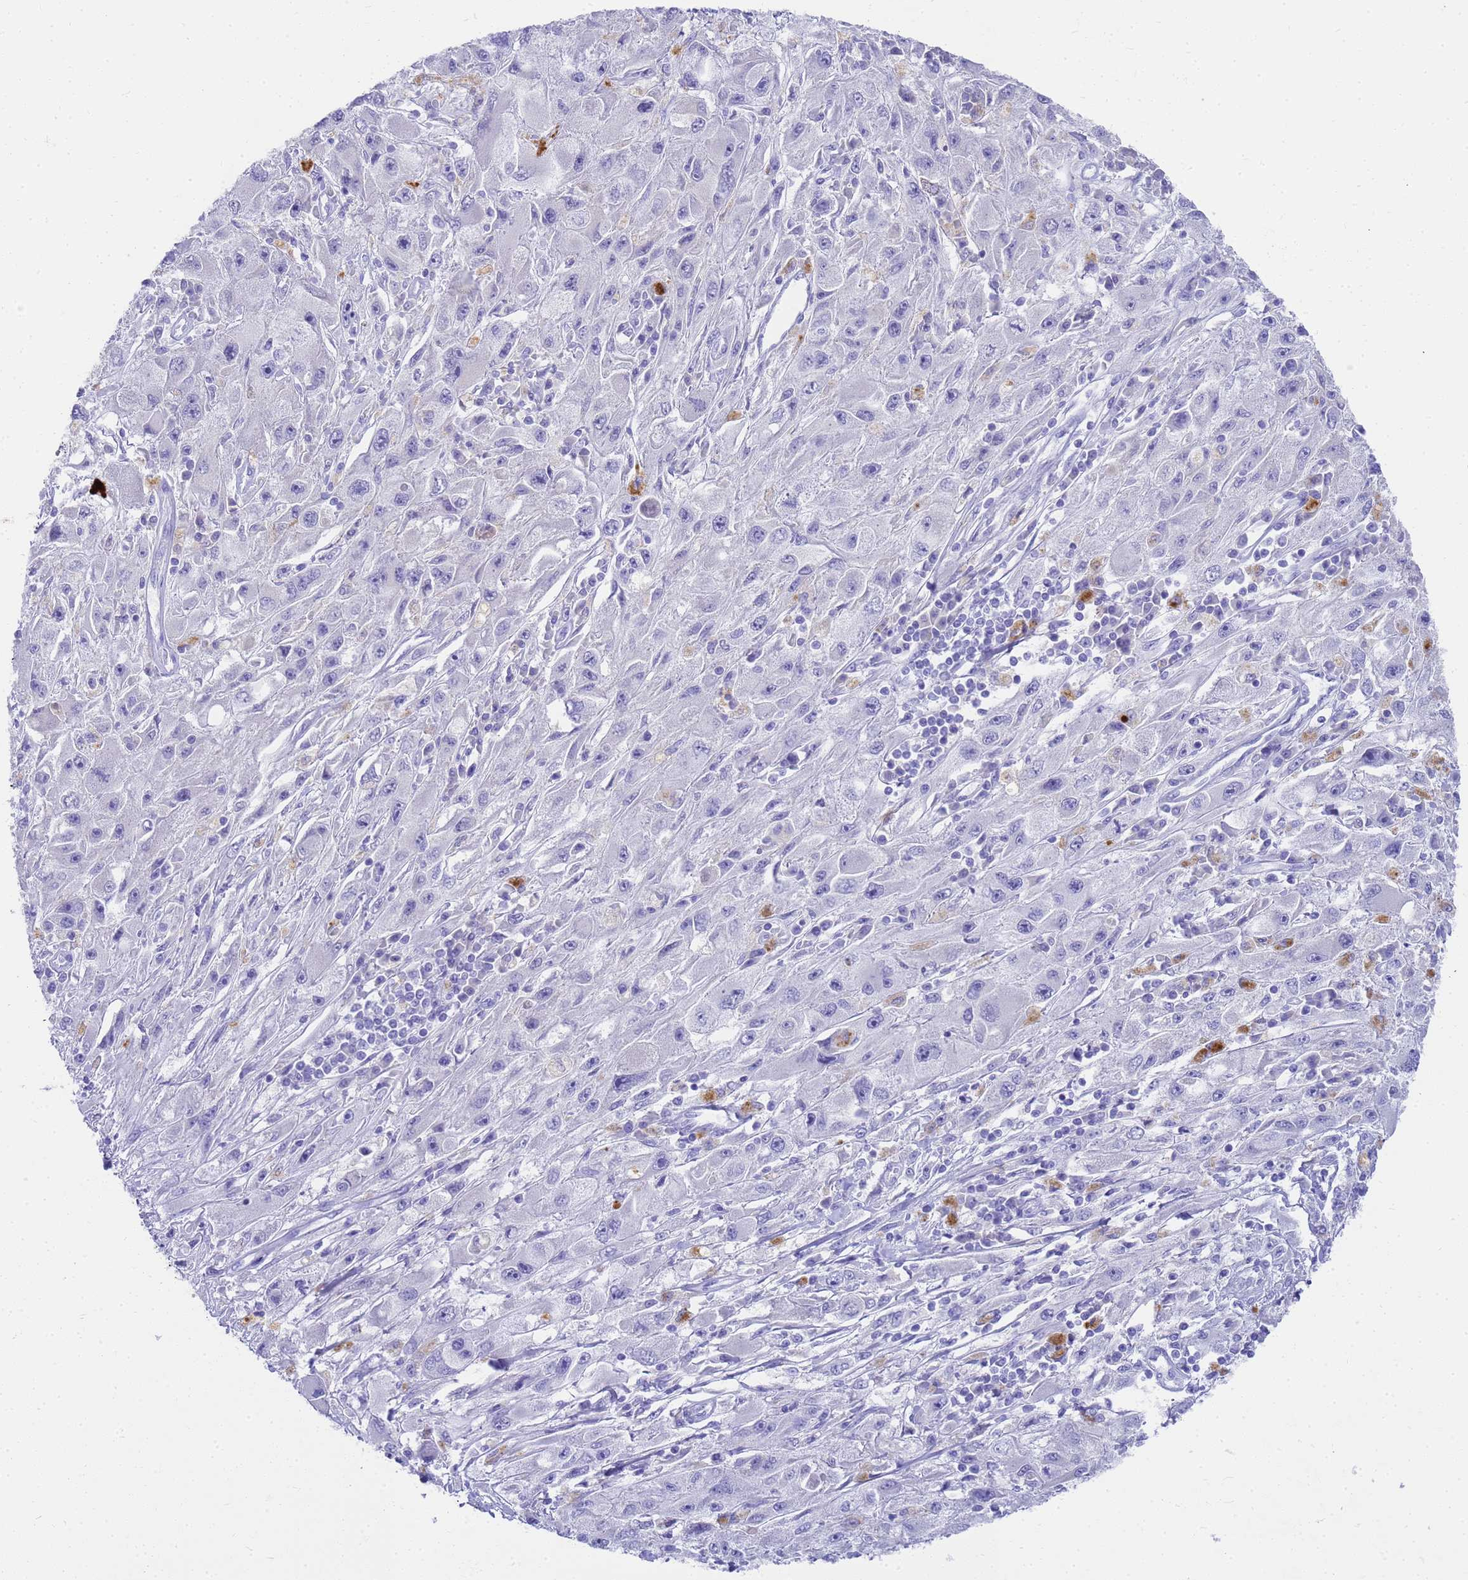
{"staining": {"intensity": "negative", "quantity": "none", "location": "none"}, "tissue": "melanoma", "cell_type": "Tumor cells", "image_type": "cancer", "snomed": [{"axis": "morphology", "description": "Malignant melanoma, Metastatic site"}, {"axis": "topography", "description": "Skin"}], "caption": "DAB immunohistochemical staining of human malignant melanoma (metastatic site) shows no significant positivity in tumor cells. Nuclei are stained in blue.", "gene": "MS4A13", "patient": {"sex": "male", "age": 53}}